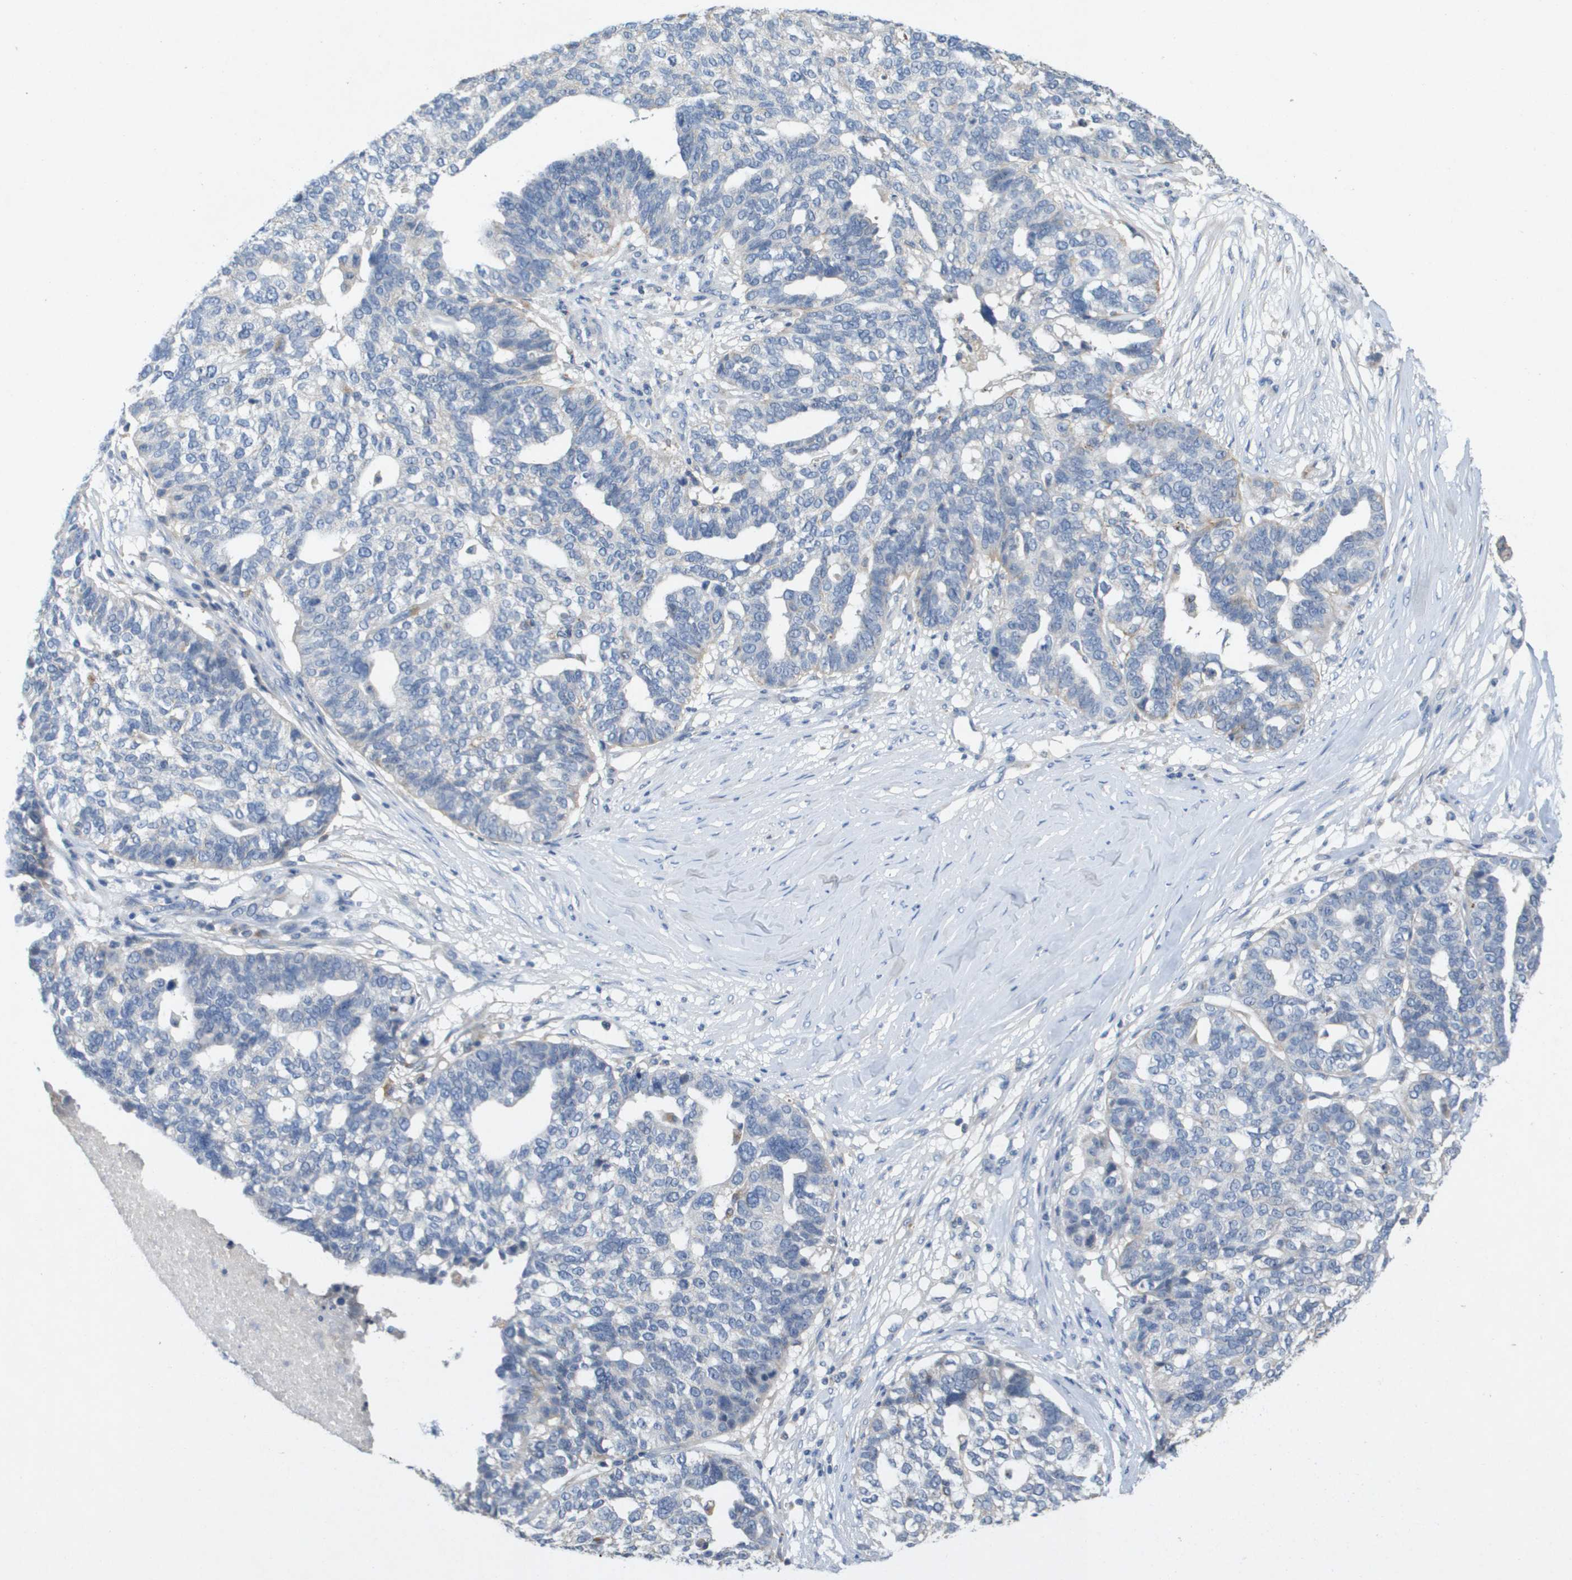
{"staining": {"intensity": "negative", "quantity": "none", "location": "none"}, "tissue": "ovarian cancer", "cell_type": "Tumor cells", "image_type": "cancer", "snomed": [{"axis": "morphology", "description": "Cystadenocarcinoma, serous, NOS"}, {"axis": "topography", "description": "Ovary"}], "caption": "IHC micrograph of human ovarian cancer stained for a protein (brown), which displays no positivity in tumor cells. Nuclei are stained in blue.", "gene": "B3GNT5", "patient": {"sex": "female", "age": 59}}